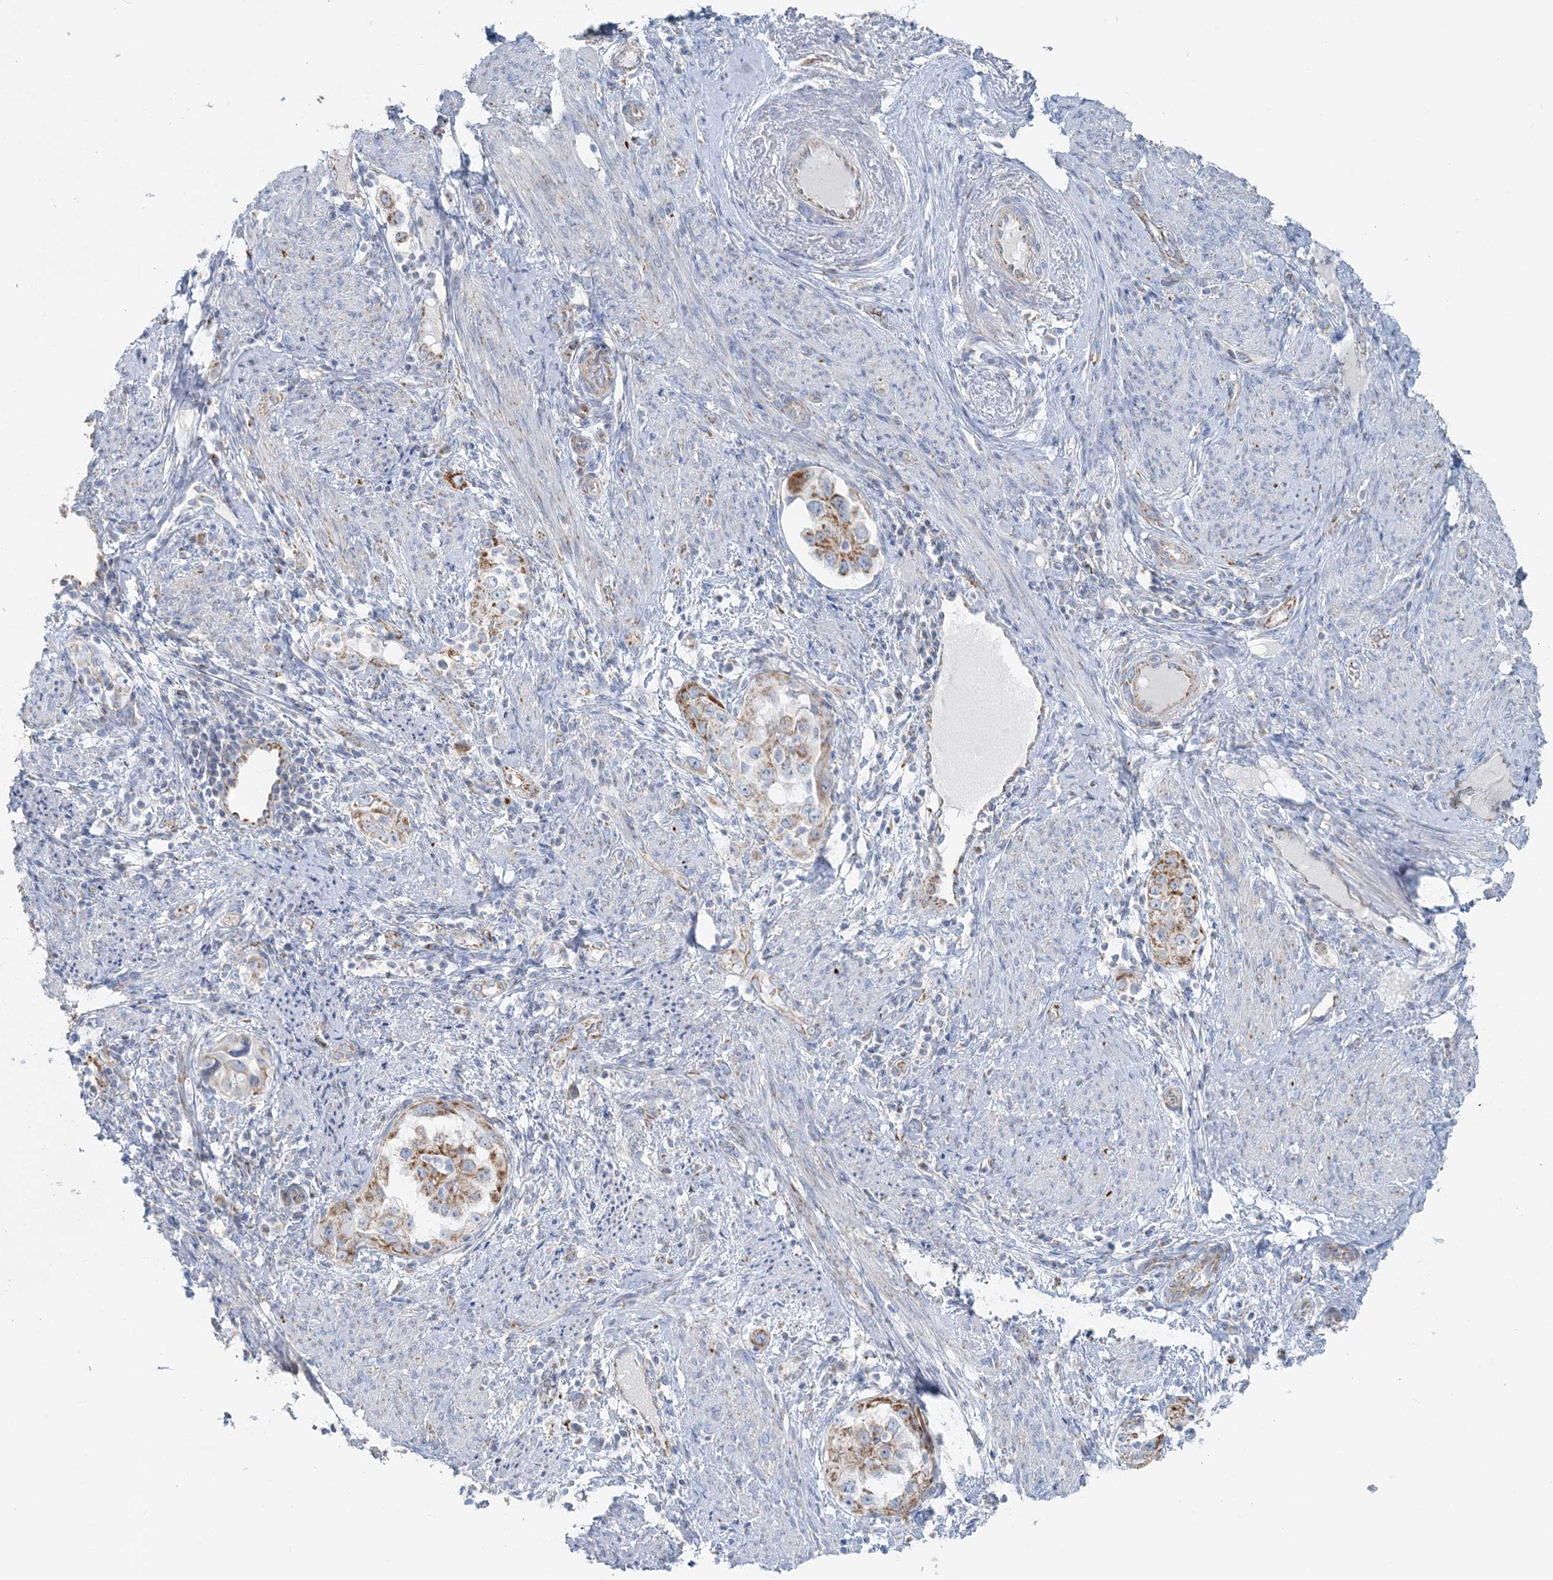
{"staining": {"intensity": "moderate", "quantity": ">75%", "location": "cytoplasmic/membranous"}, "tissue": "endometrial cancer", "cell_type": "Tumor cells", "image_type": "cancer", "snomed": [{"axis": "morphology", "description": "Adenocarcinoma, NOS"}, {"axis": "topography", "description": "Endometrium"}], "caption": "Immunohistochemical staining of human adenocarcinoma (endometrial) shows medium levels of moderate cytoplasmic/membranous staining in approximately >75% of tumor cells. (IHC, brightfield microscopy, high magnification).", "gene": "PCCB", "patient": {"sex": "female", "age": 85}}